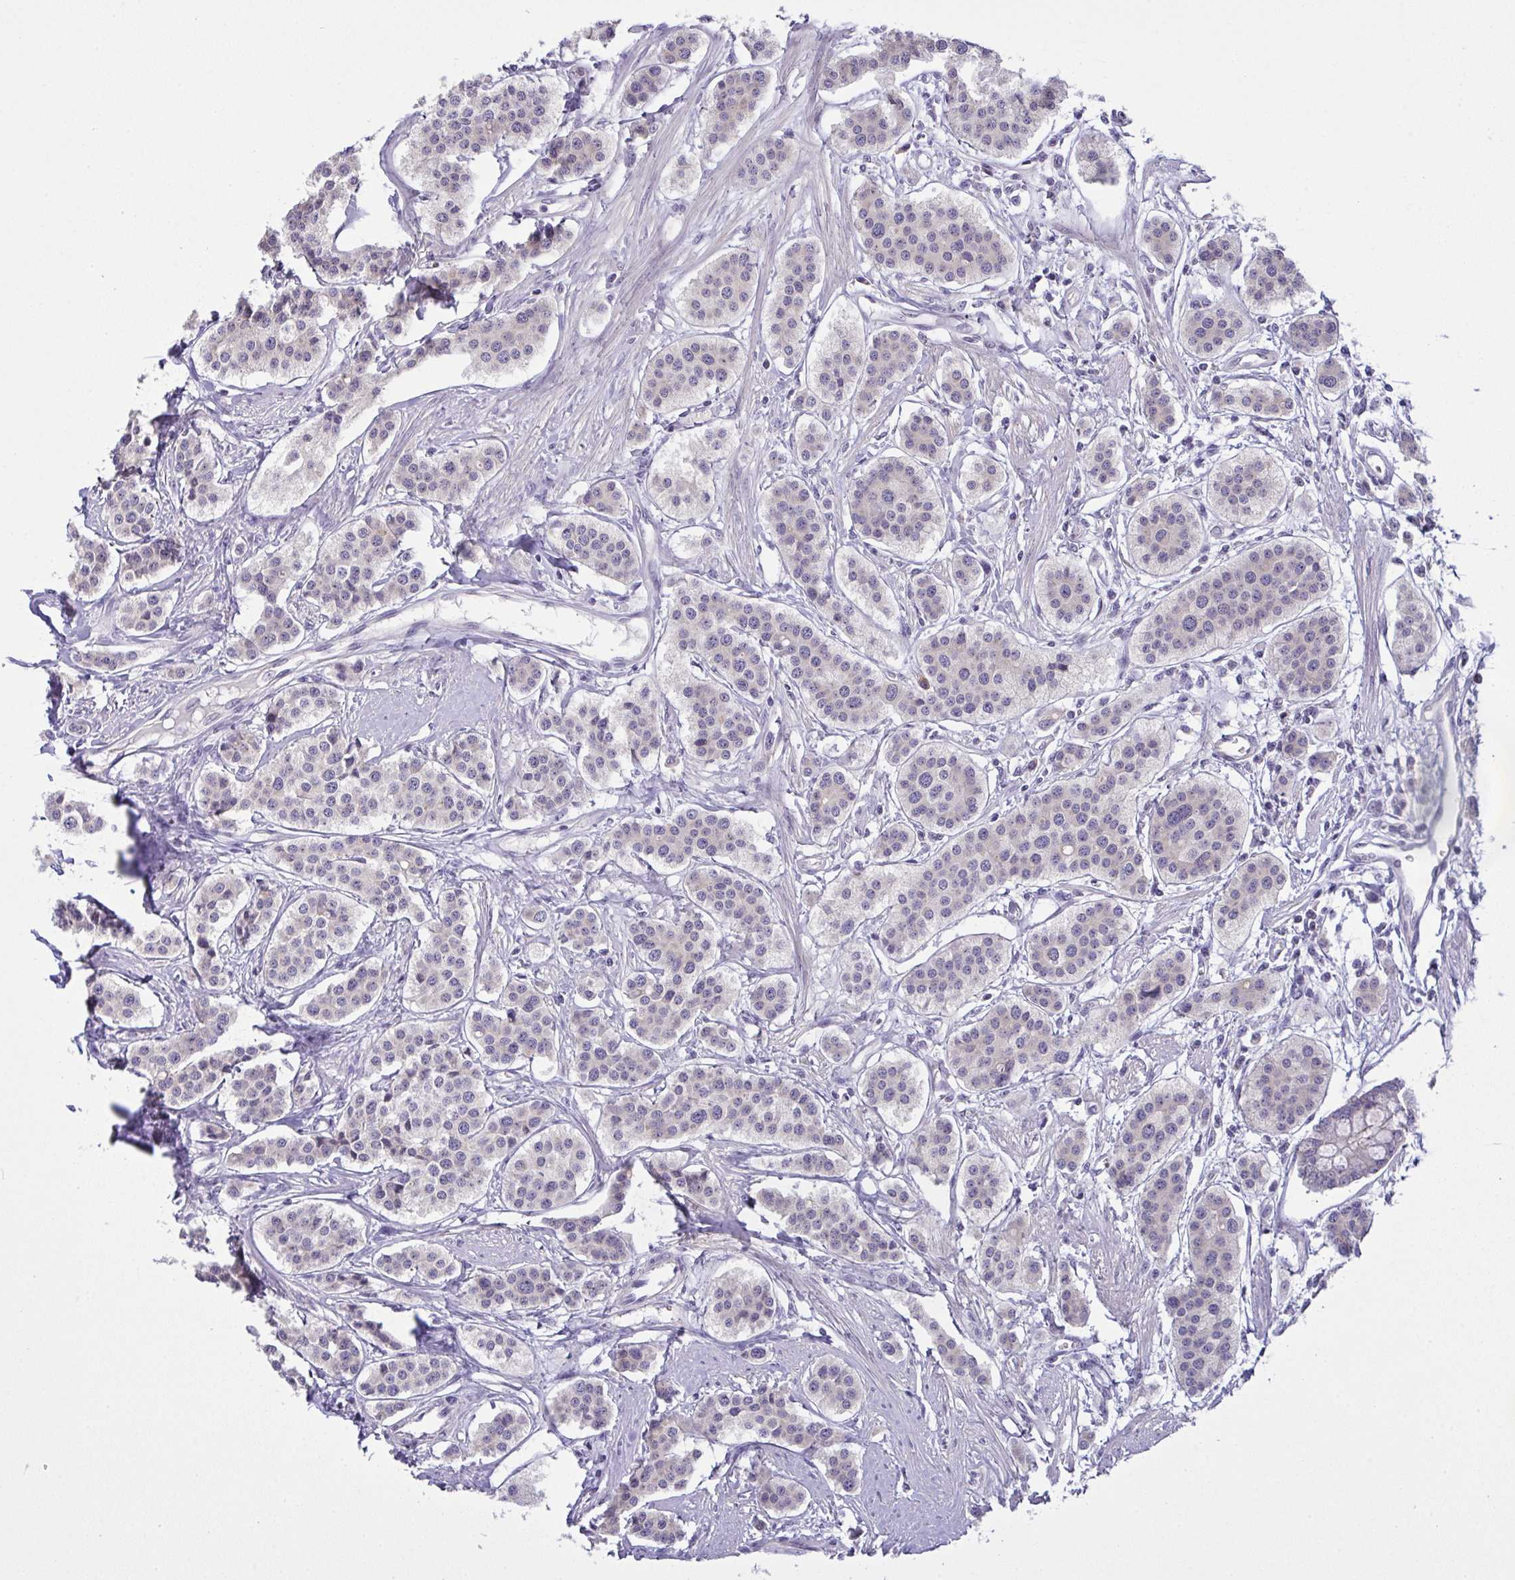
{"staining": {"intensity": "negative", "quantity": "none", "location": "none"}, "tissue": "carcinoid", "cell_type": "Tumor cells", "image_type": "cancer", "snomed": [{"axis": "morphology", "description": "Carcinoid, malignant, NOS"}, {"axis": "topography", "description": "Small intestine"}], "caption": "DAB (3,3'-diaminobenzidine) immunohistochemical staining of human carcinoid exhibits no significant positivity in tumor cells.", "gene": "NT5C1A", "patient": {"sex": "male", "age": 60}}